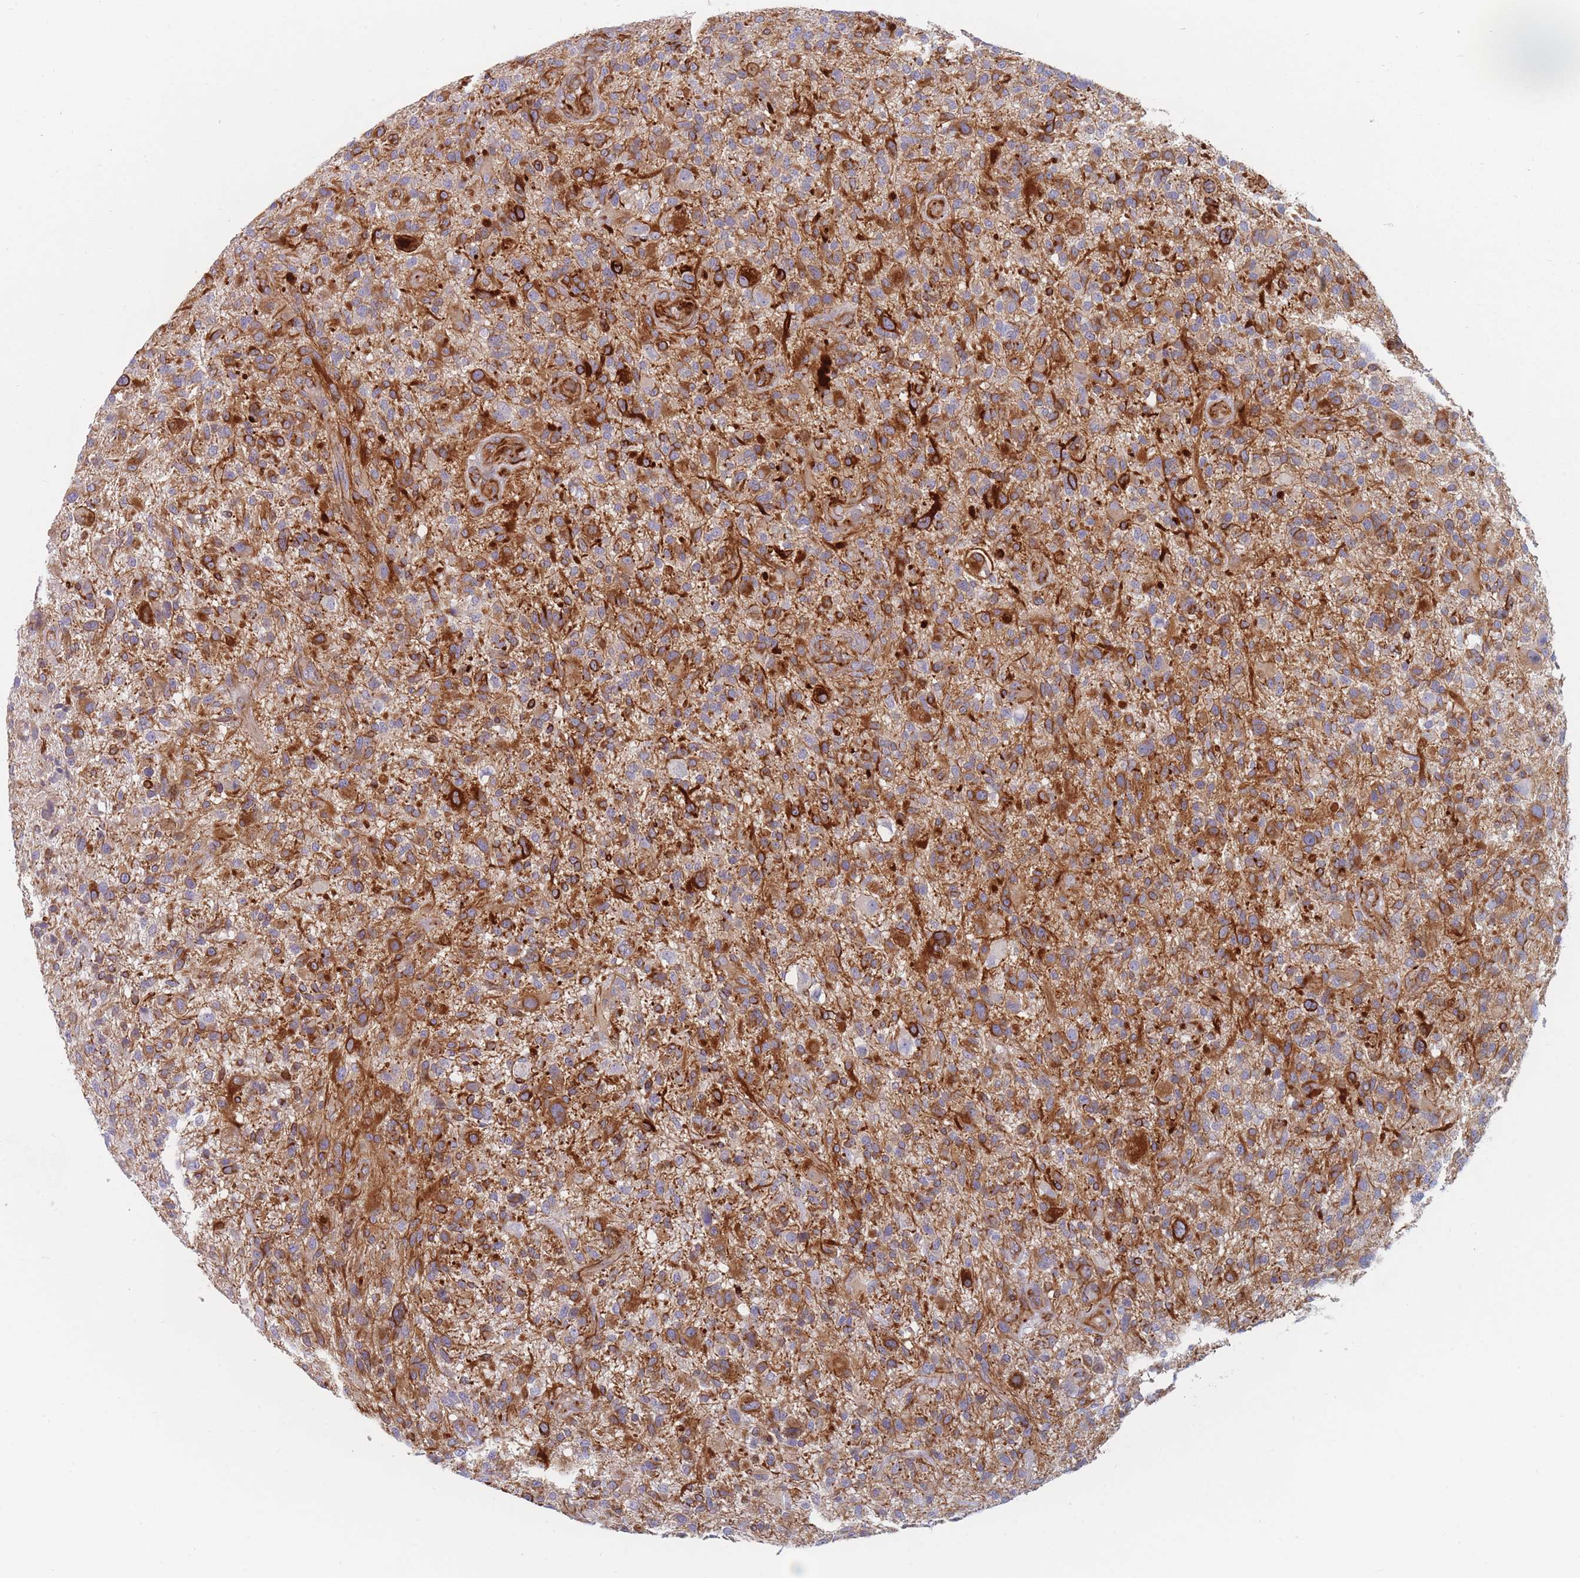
{"staining": {"intensity": "strong", "quantity": "25%-75%", "location": "cytoplasmic/membranous"}, "tissue": "glioma", "cell_type": "Tumor cells", "image_type": "cancer", "snomed": [{"axis": "morphology", "description": "Glioma, malignant, High grade"}, {"axis": "topography", "description": "Brain"}], "caption": "The histopathology image exhibits a brown stain indicating the presence of a protein in the cytoplasmic/membranous of tumor cells in glioma. (brown staining indicates protein expression, while blue staining denotes nuclei).", "gene": "ERBIN", "patient": {"sex": "male", "age": 47}}